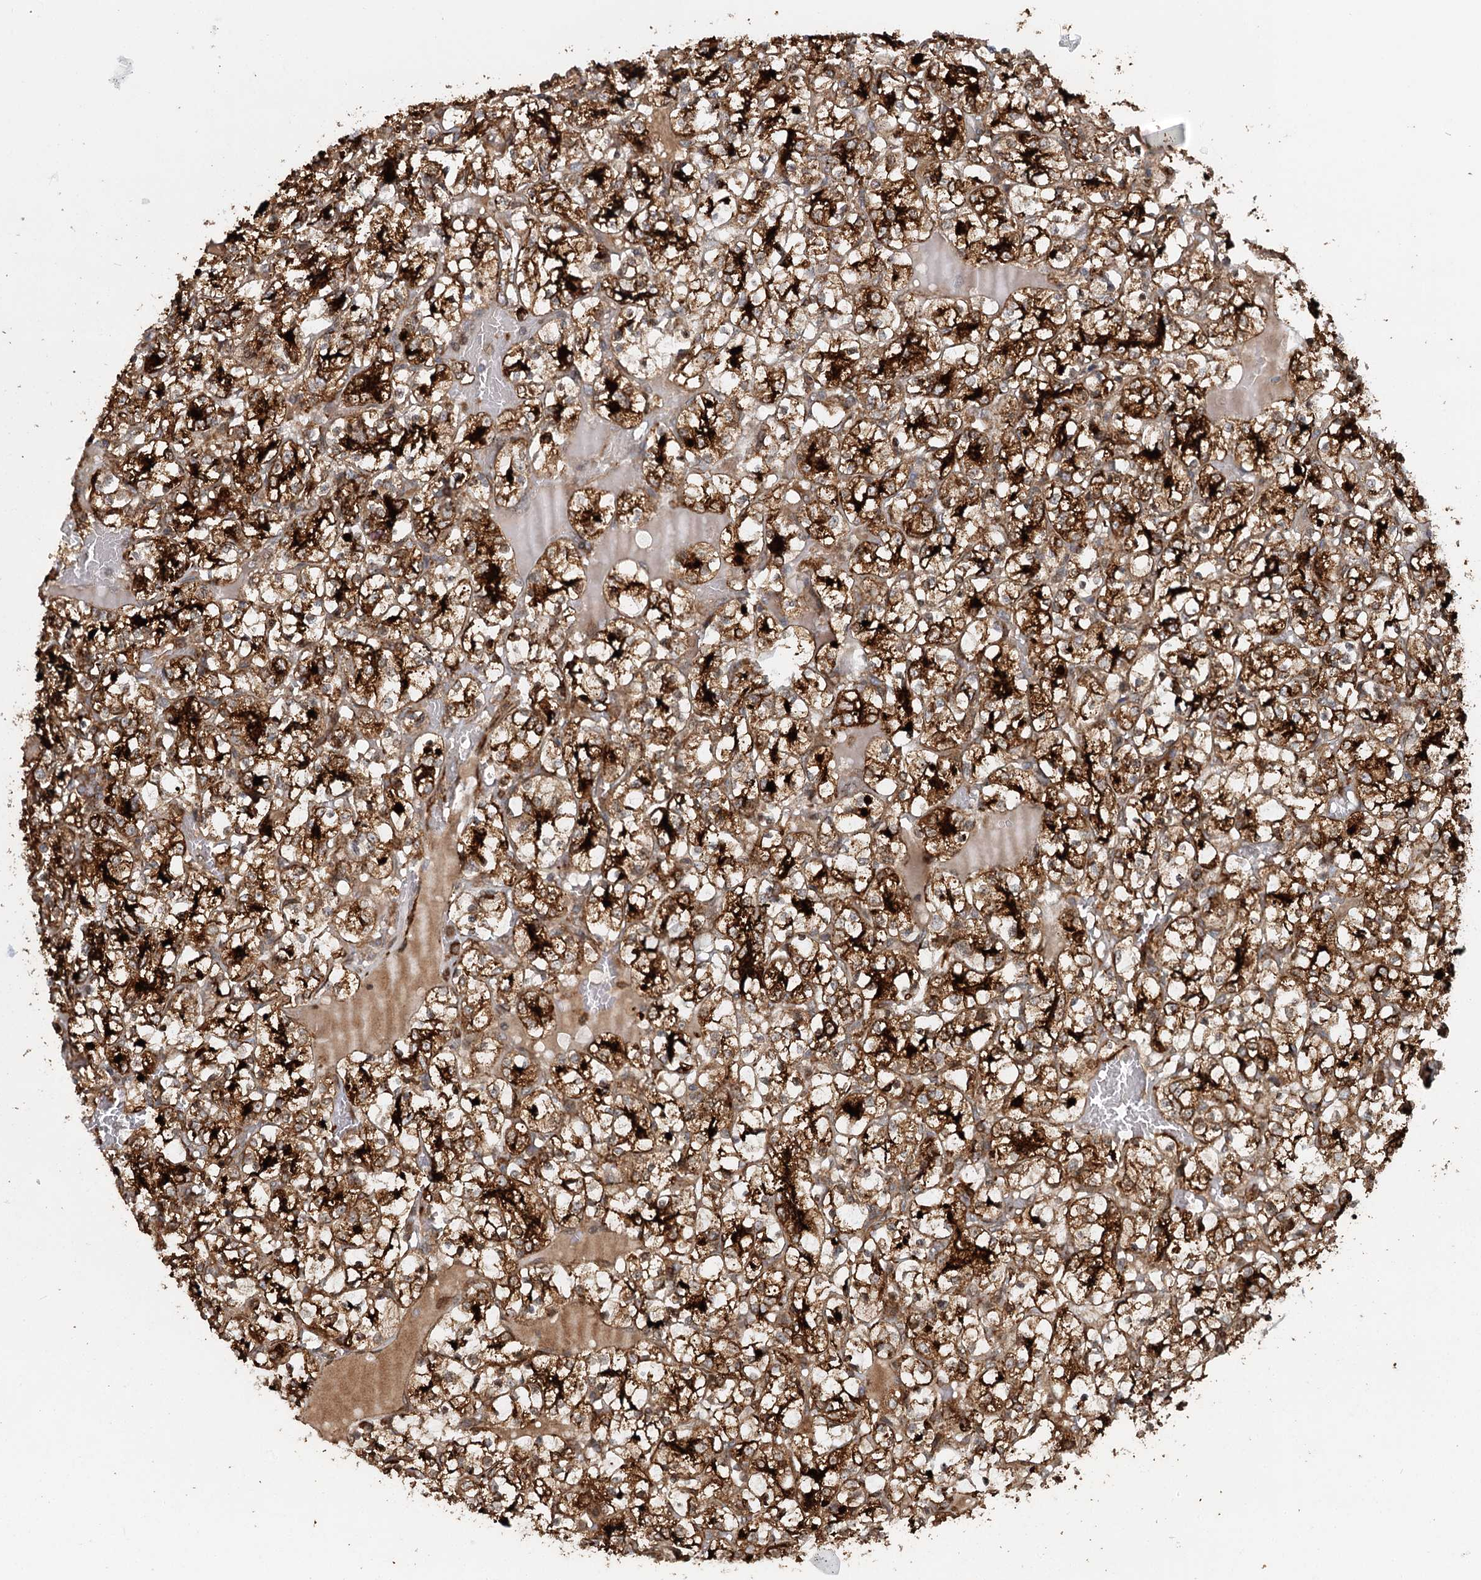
{"staining": {"intensity": "strong", "quantity": ">75%", "location": "cytoplasmic/membranous"}, "tissue": "renal cancer", "cell_type": "Tumor cells", "image_type": "cancer", "snomed": [{"axis": "morphology", "description": "Adenocarcinoma, NOS"}, {"axis": "topography", "description": "Kidney"}], "caption": "High-power microscopy captured an IHC micrograph of renal cancer (adenocarcinoma), revealing strong cytoplasmic/membranous expression in approximately >75% of tumor cells. Ihc stains the protein of interest in brown and the nuclei are stained blue.", "gene": "RNF111", "patient": {"sex": "female", "age": 69}}